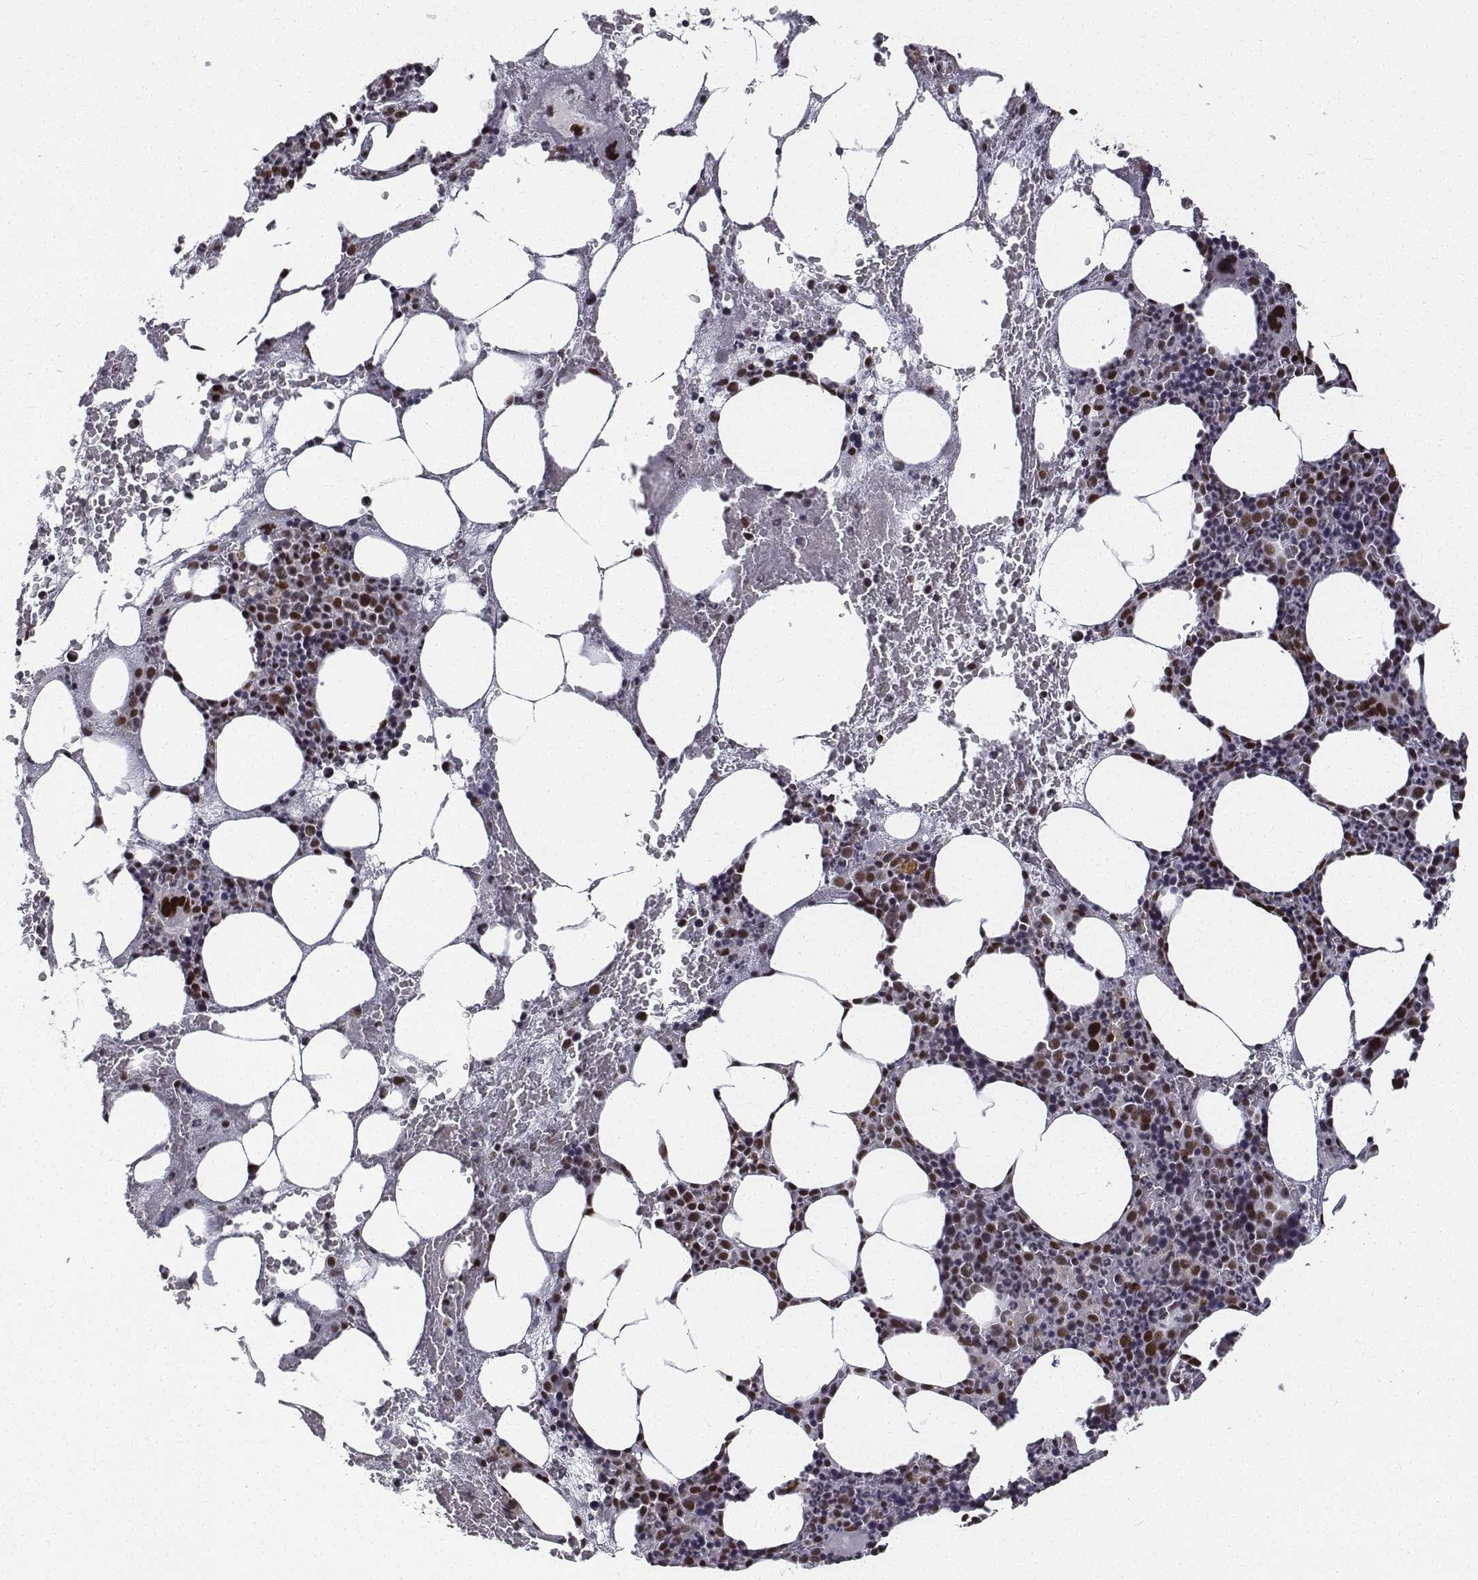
{"staining": {"intensity": "strong", "quantity": "25%-75%", "location": "nuclear"}, "tissue": "bone marrow", "cell_type": "Hematopoietic cells", "image_type": "normal", "snomed": [{"axis": "morphology", "description": "Normal tissue, NOS"}, {"axis": "topography", "description": "Bone marrow"}], "caption": "A high-resolution photomicrograph shows immunohistochemistry (IHC) staining of unremarkable bone marrow, which demonstrates strong nuclear staining in approximately 25%-75% of hematopoietic cells.", "gene": "ATRX", "patient": {"sex": "male", "age": 89}}